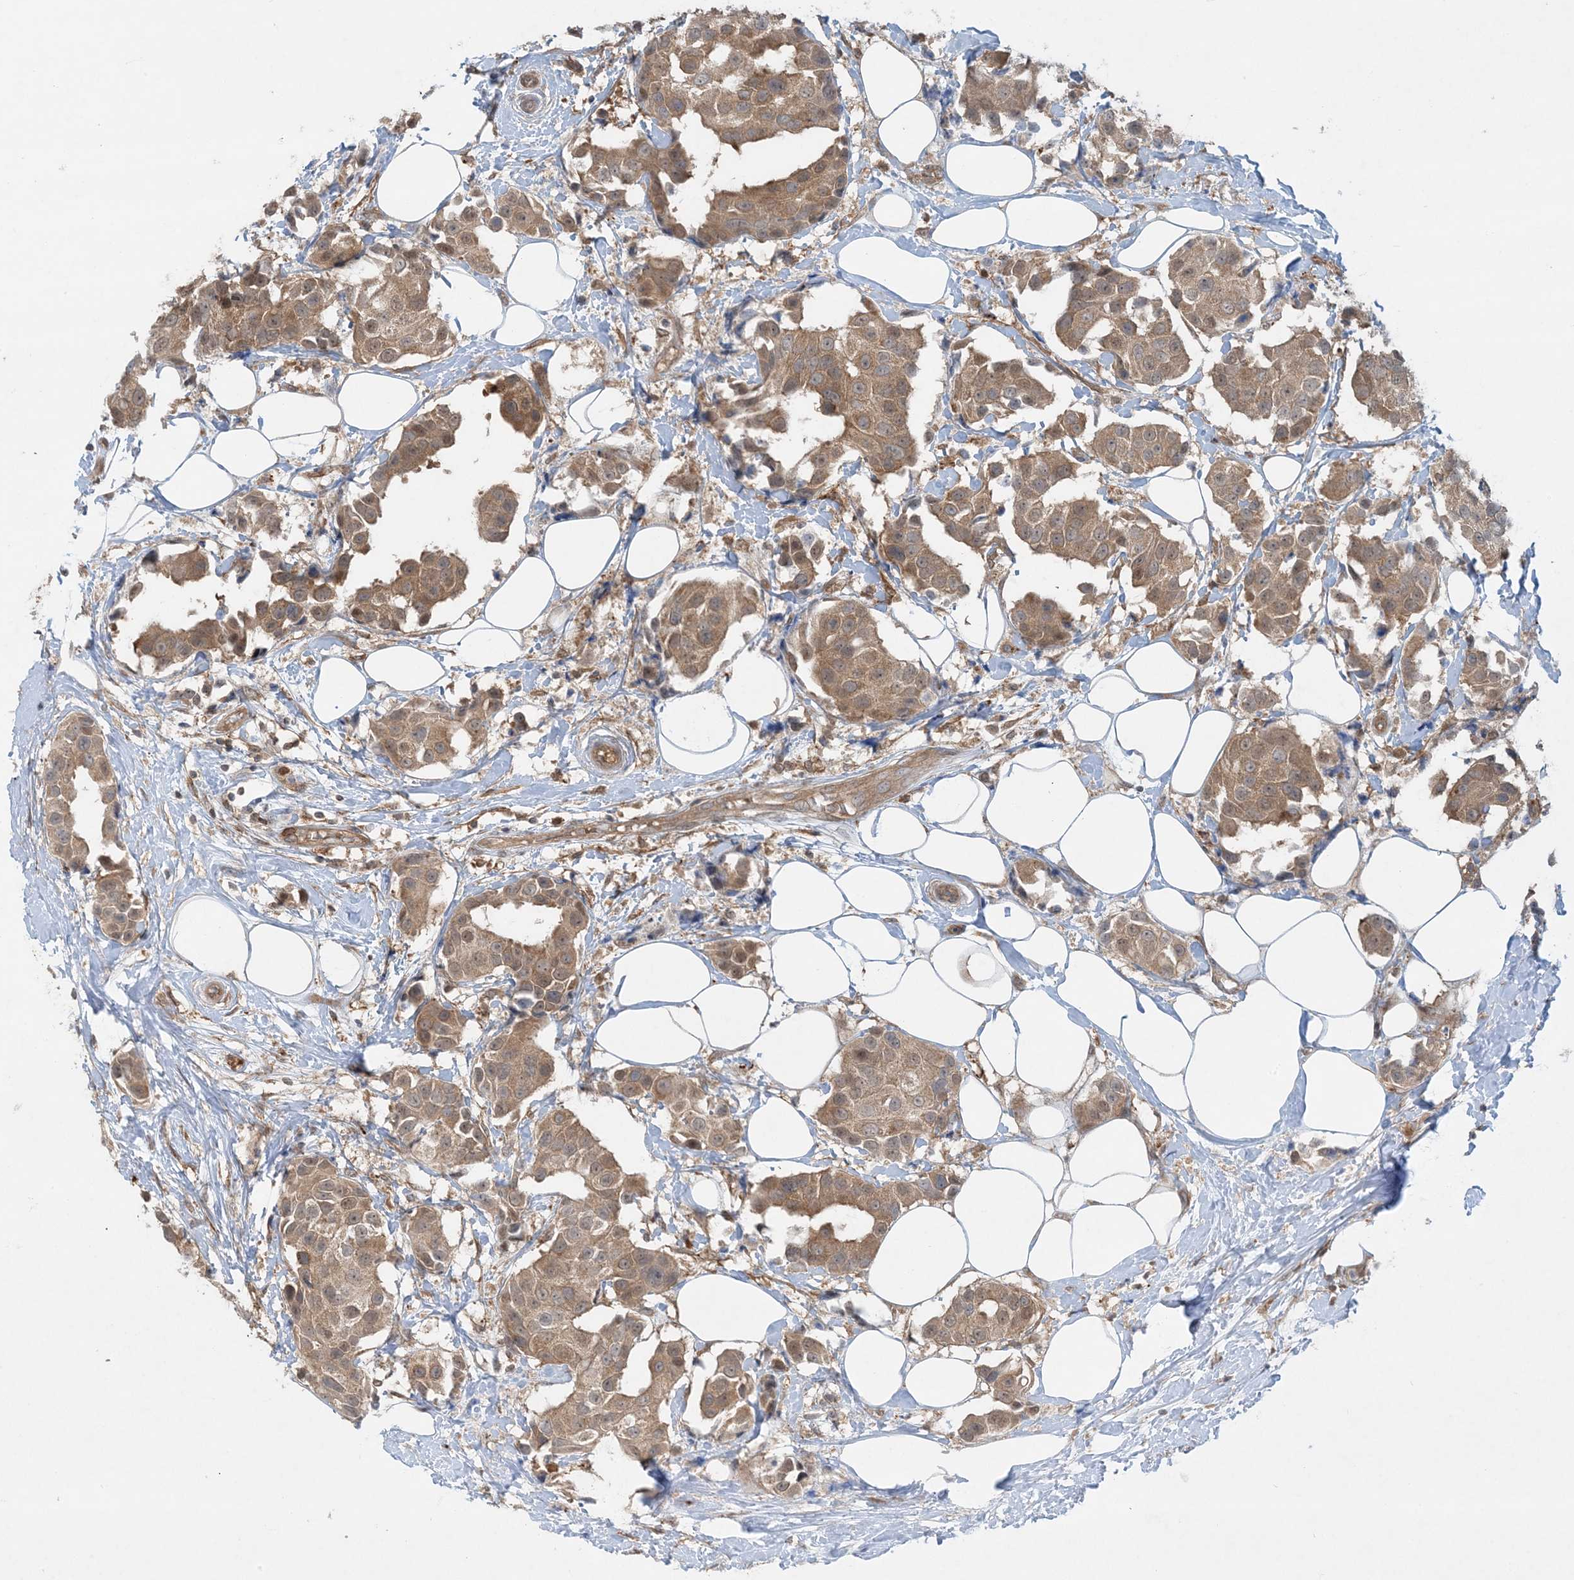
{"staining": {"intensity": "moderate", "quantity": ">75%", "location": "cytoplasmic/membranous"}, "tissue": "breast cancer", "cell_type": "Tumor cells", "image_type": "cancer", "snomed": [{"axis": "morphology", "description": "Normal tissue, NOS"}, {"axis": "morphology", "description": "Duct carcinoma"}, {"axis": "topography", "description": "Breast"}], "caption": "Protein staining shows moderate cytoplasmic/membranous staining in approximately >75% of tumor cells in breast cancer (intraductal carcinoma). (Brightfield microscopy of DAB IHC at high magnification).", "gene": "STAM2", "patient": {"sex": "female", "age": 39}}